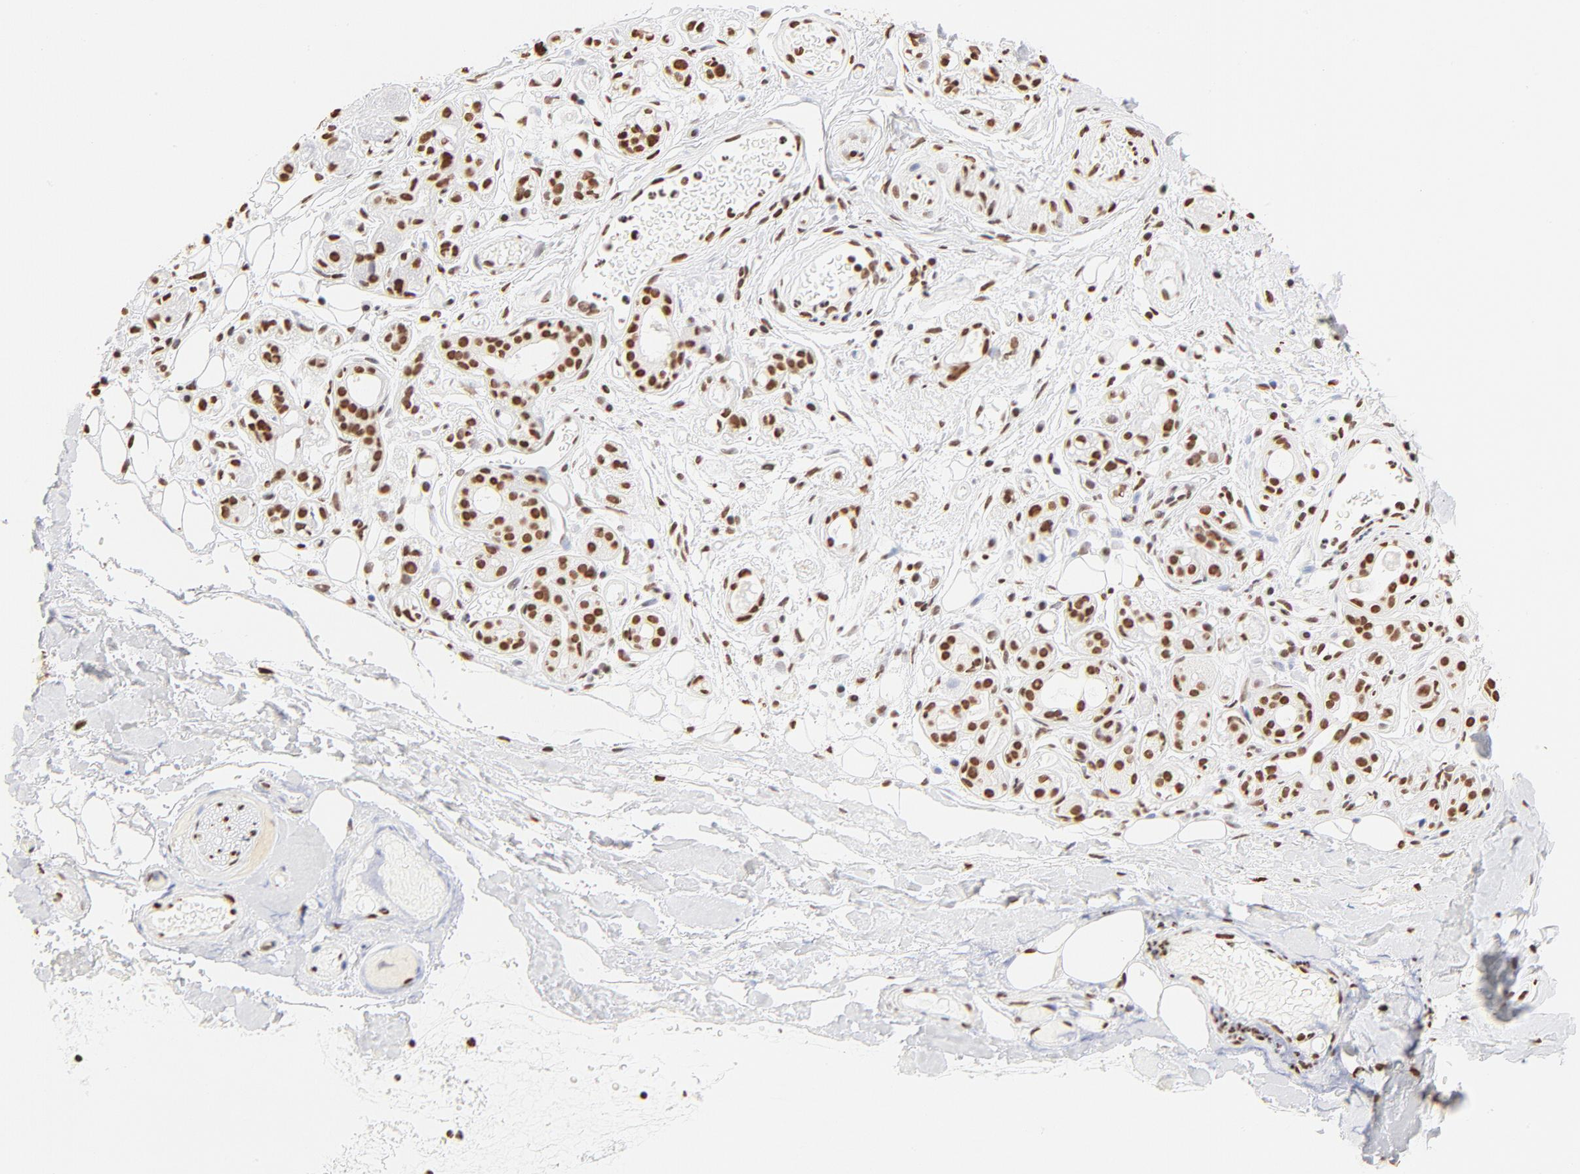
{"staining": {"intensity": "strong", "quantity": ">75%", "location": "nuclear"}, "tissue": "salivary gland", "cell_type": "Glandular cells", "image_type": "normal", "snomed": [{"axis": "morphology", "description": "Normal tissue, NOS"}, {"axis": "topography", "description": "Salivary gland"}], "caption": "The histopathology image reveals staining of unremarkable salivary gland, revealing strong nuclear protein positivity (brown color) within glandular cells.", "gene": "ZNF540", "patient": {"sex": "male", "age": 54}}